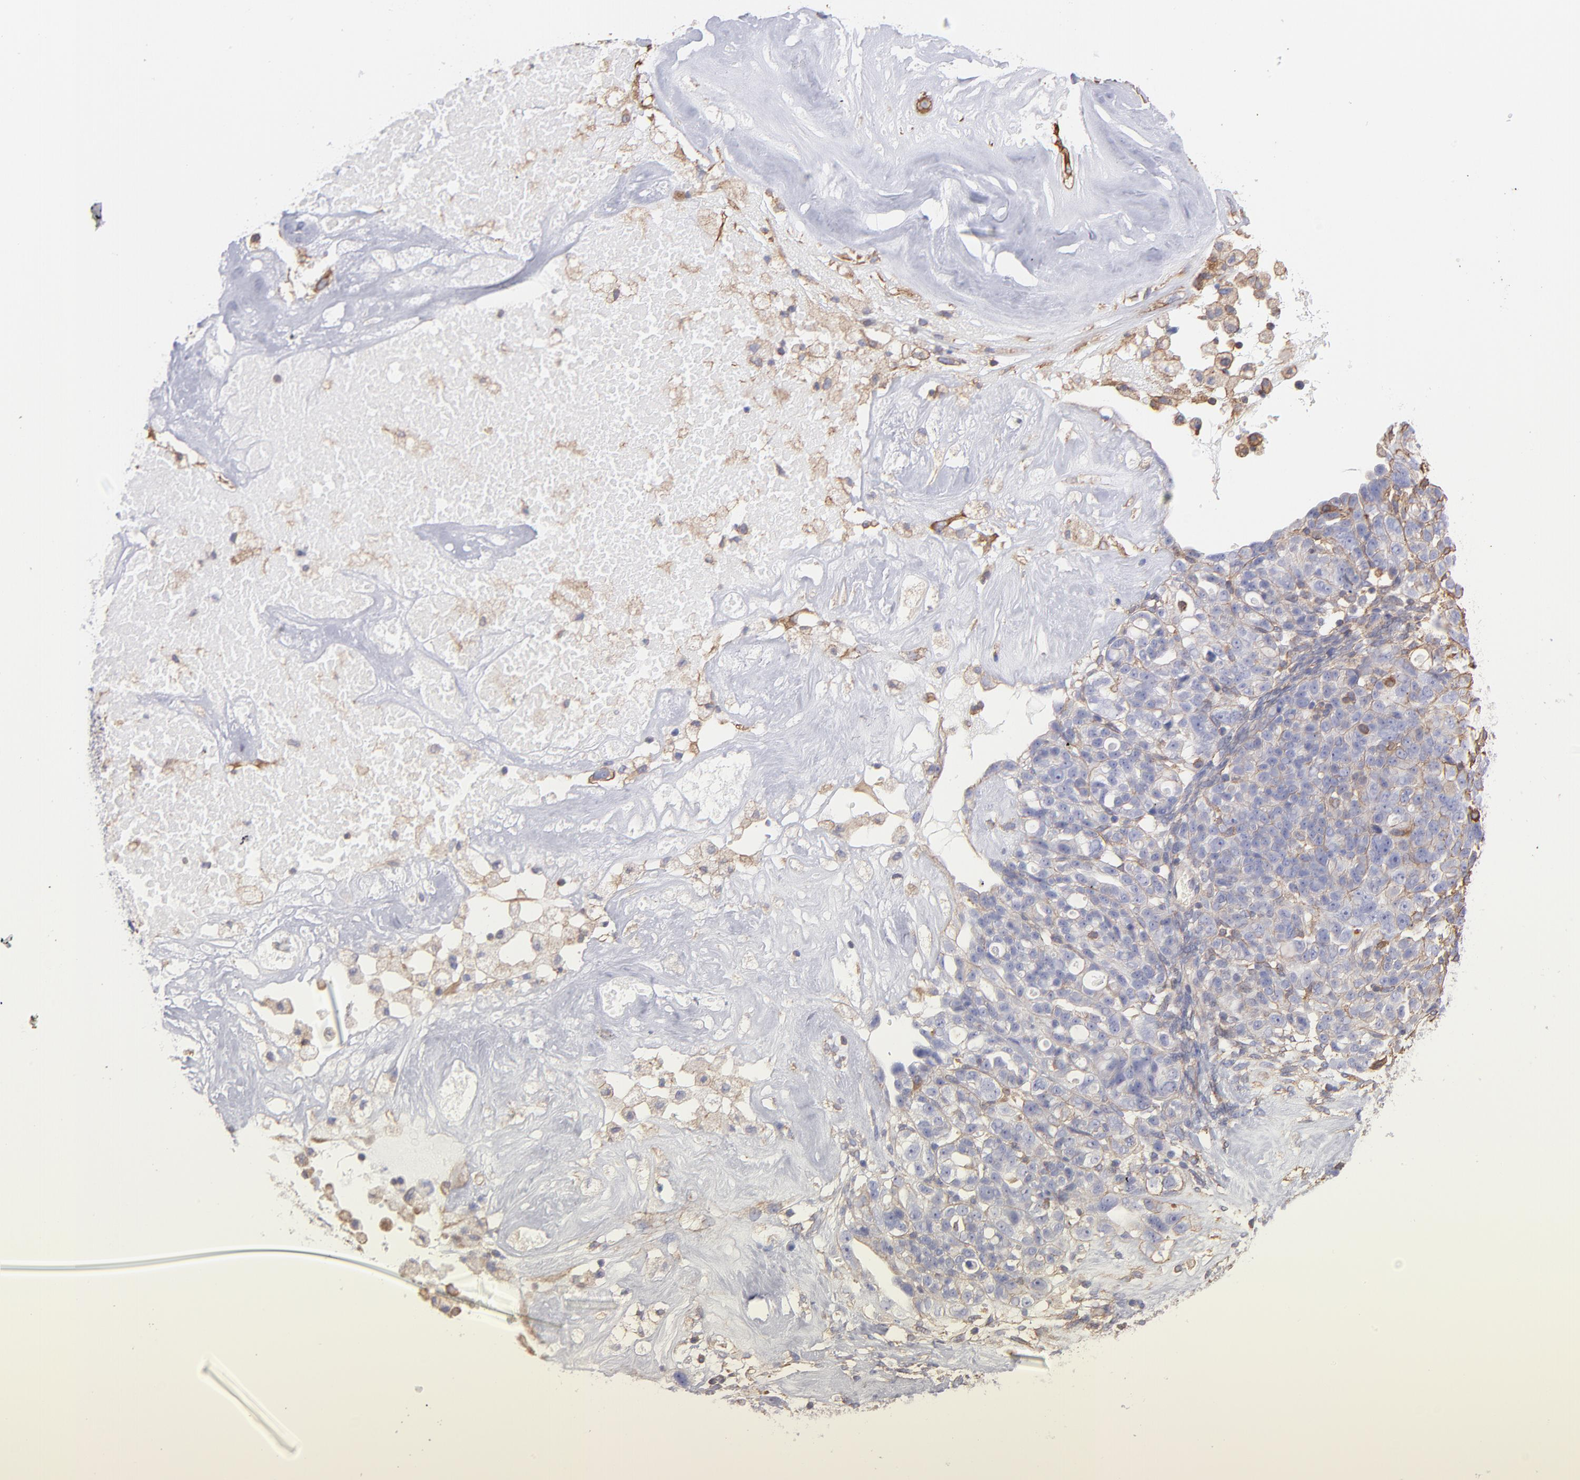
{"staining": {"intensity": "moderate", "quantity": ">75%", "location": "cytoplasmic/membranous"}, "tissue": "ovarian cancer", "cell_type": "Tumor cells", "image_type": "cancer", "snomed": [{"axis": "morphology", "description": "Cystadenocarcinoma, serous, NOS"}, {"axis": "topography", "description": "Ovary"}], "caption": "High-power microscopy captured an immunohistochemistry (IHC) micrograph of ovarian serous cystadenocarcinoma, revealing moderate cytoplasmic/membranous positivity in about >75% of tumor cells.", "gene": "PLEC", "patient": {"sex": "female", "age": 66}}